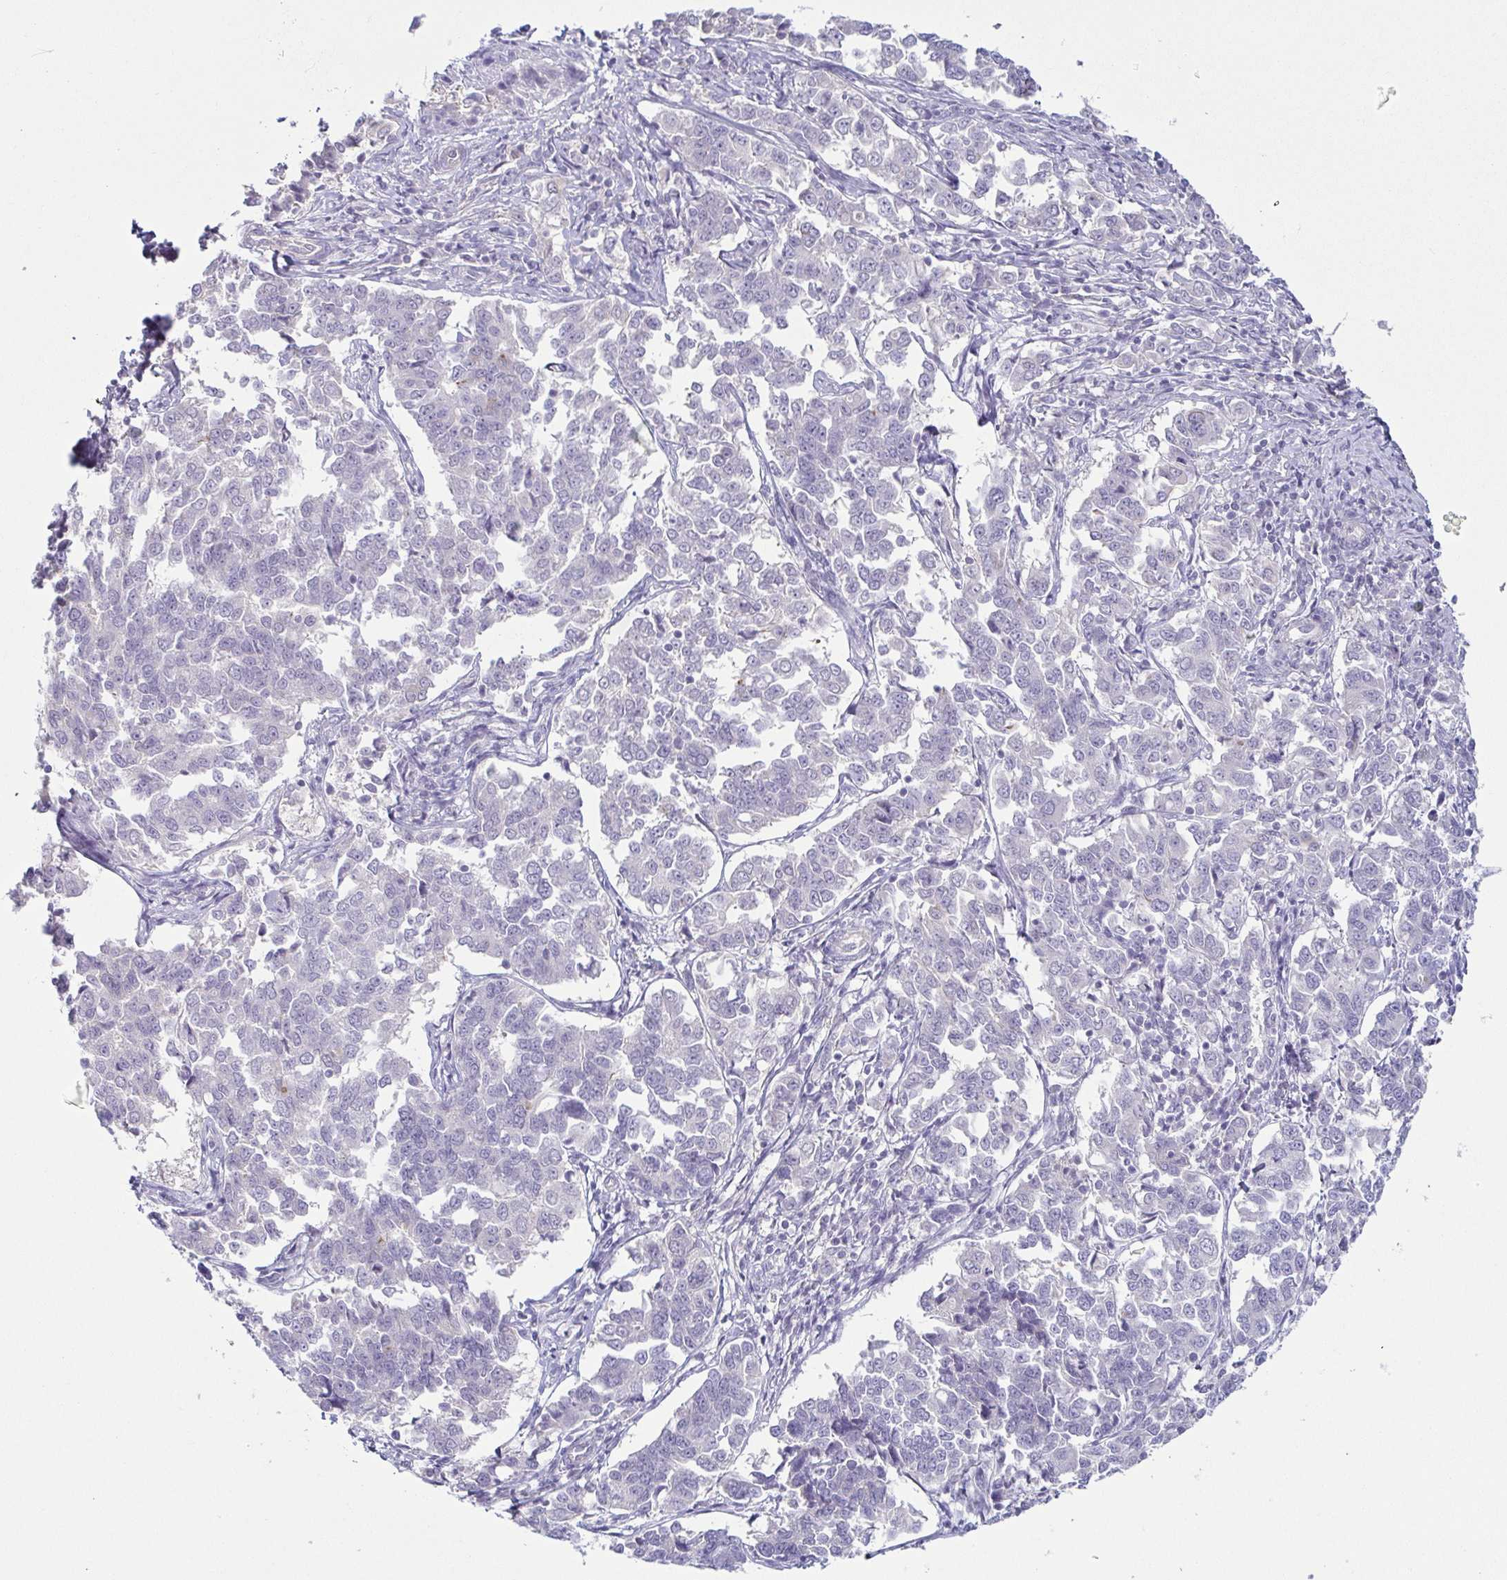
{"staining": {"intensity": "negative", "quantity": "none", "location": "none"}, "tissue": "endometrial cancer", "cell_type": "Tumor cells", "image_type": "cancer", "snomed": [{"axis": "morphology", "description": "Adenocarcinoma, NOS"}, {"axis": "topography", "description": "Endometrium"}], "caption": "Tumor cells are negative for brown protein staining in endometrial adenocarcinoma.", "gene": "COL17A1", "patient": {"sex": "female", "age": 43}}